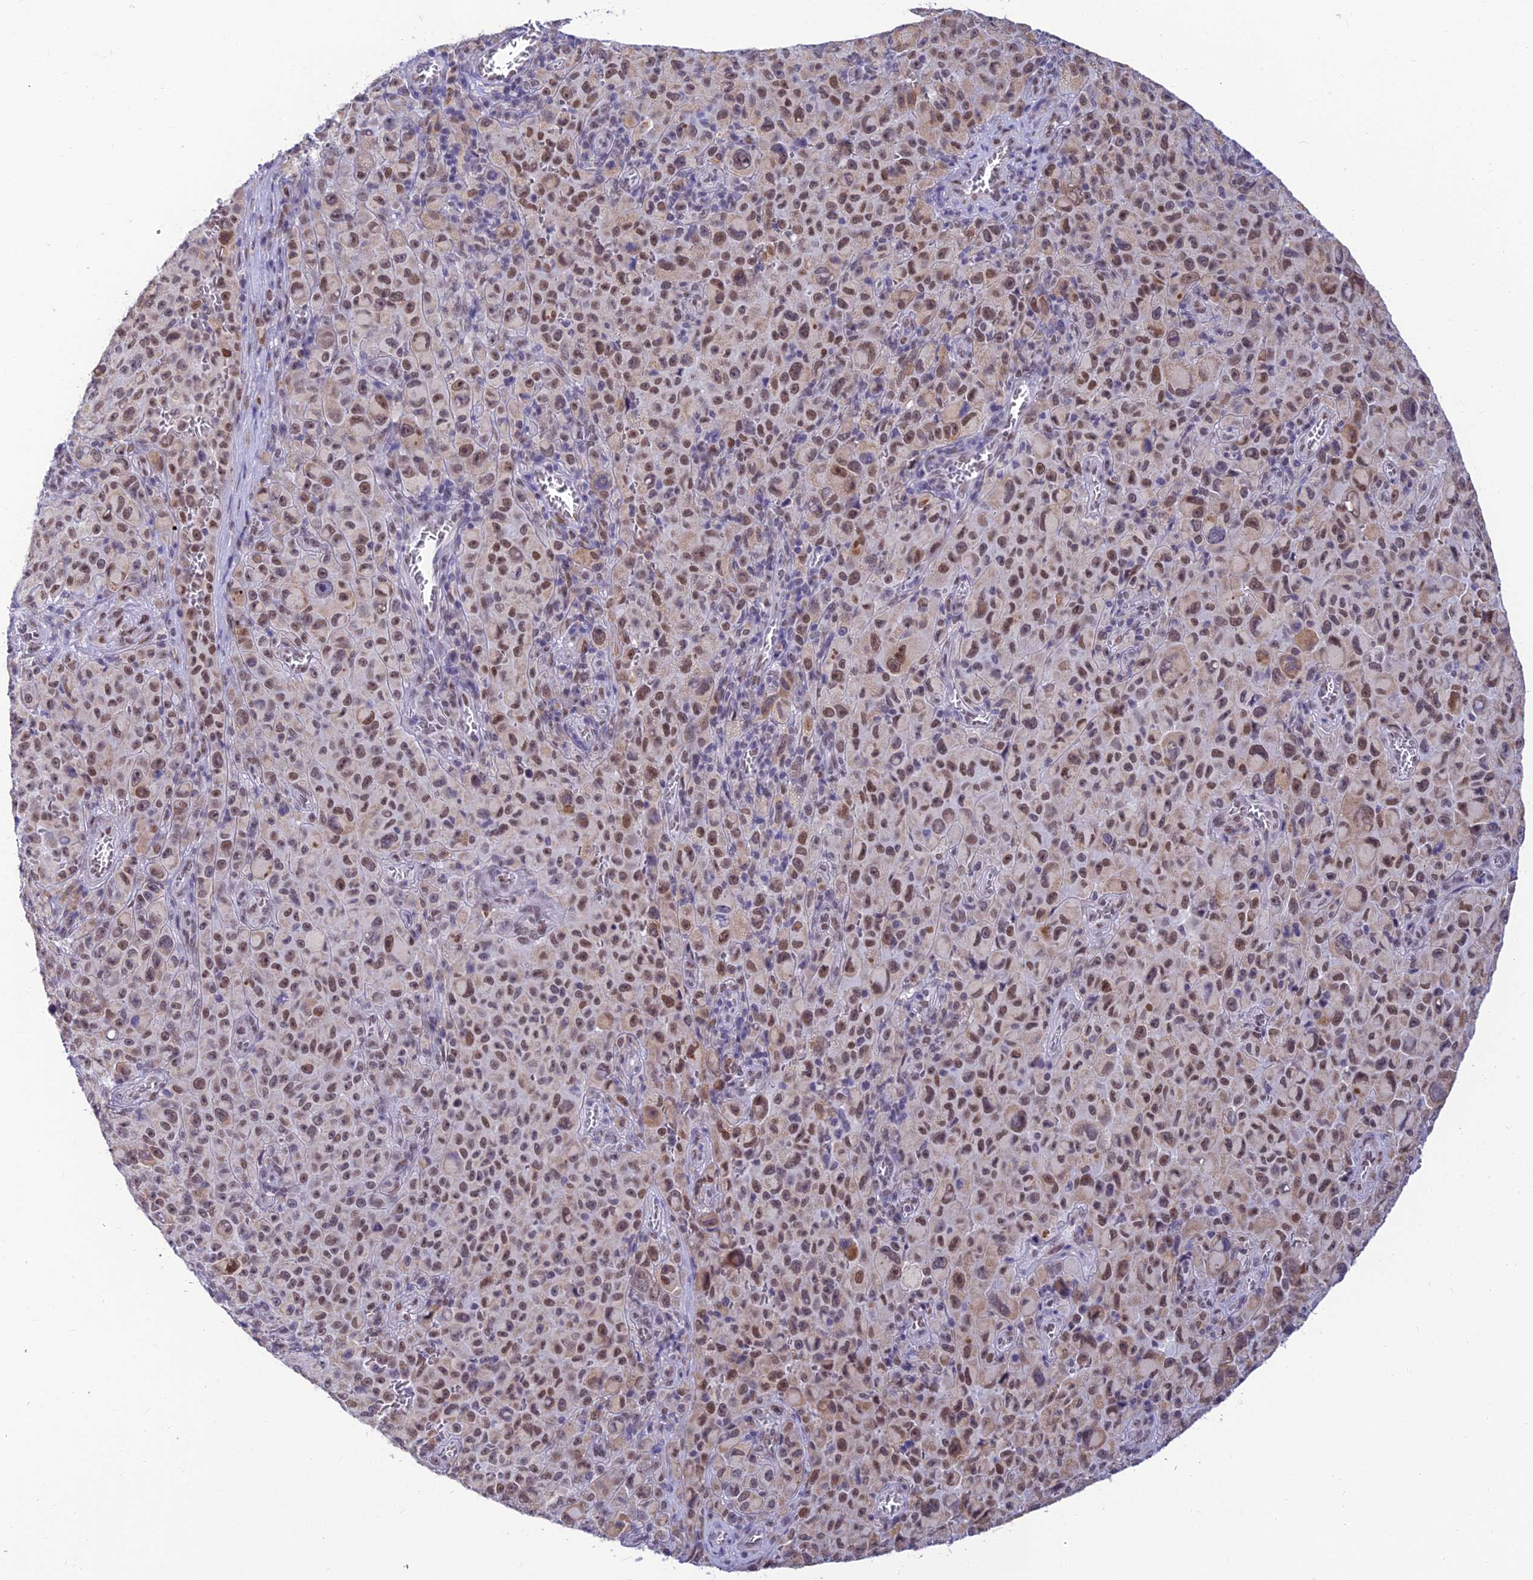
{"staining": {"intensity": "moderate", "quantity": ">75%", "location": "nuclear"}, "tissue": "melanoma", "cell_type": "Tumor cells", "image_type": "cancer", "snomed": [{"axis": "morphology", "description": "Malignant melanoma, NOS"}, {"axis": "topography", "description": "Skin"}], "caption": "The photomicrograph displays a brown stain indicating the presence of a protein in the nuclear of tumor cells in melanoma.", "gene": "C2orf49", "patient": {"sex": "female", "age": 82}}